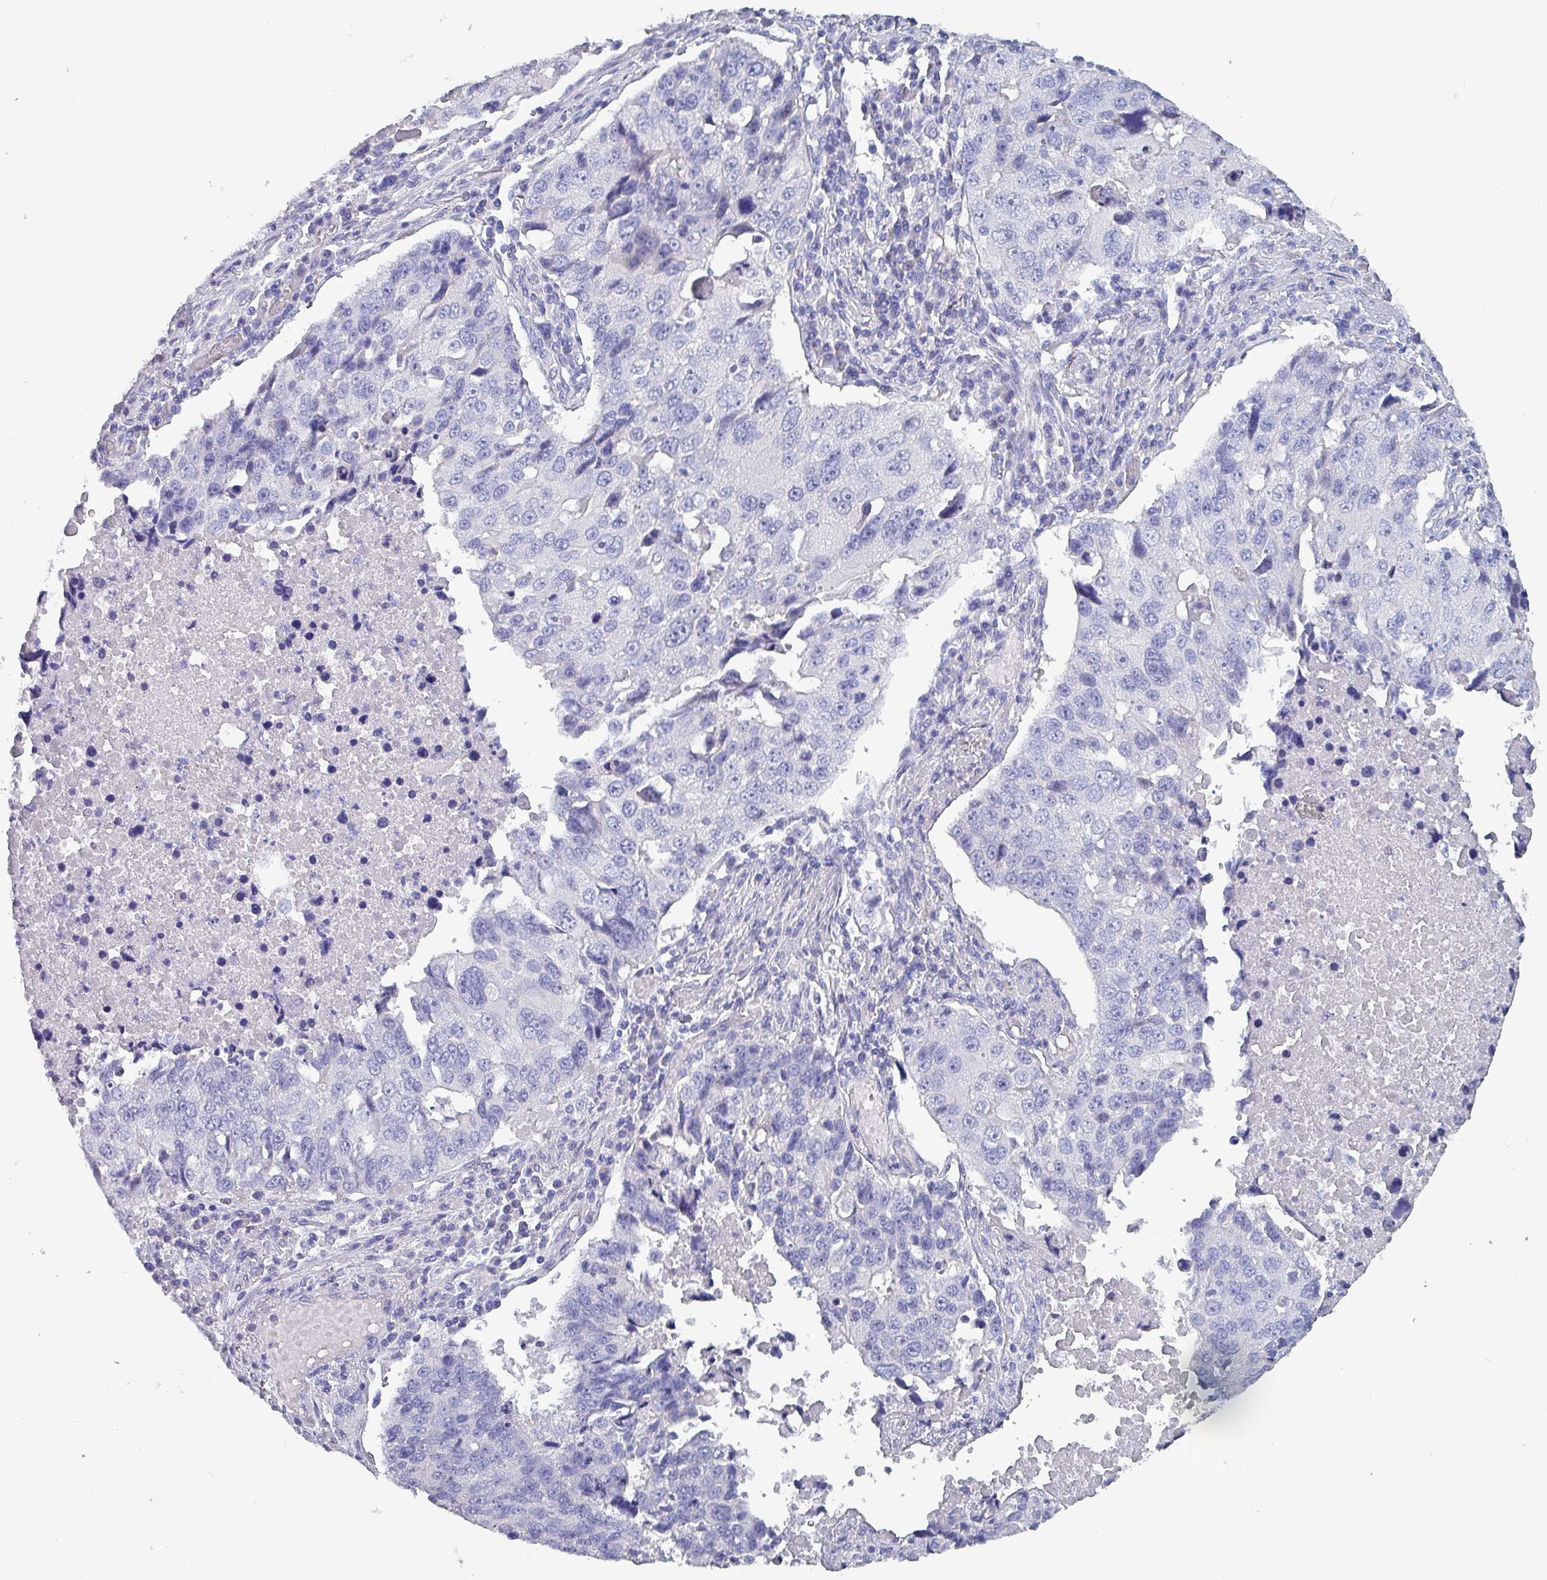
{"staining": {"intensity": "negative", "quantity": "none", "location": "none"}, "tissue": "lung cancer", "cell_type": "Tumor cells", "image_type": "cancer", "snomed": [{"axis": "morphology", "description": "Squamous cell carcinoma, NOS"}, {"axis": "topography", "description": "Lung"}], "caption": "High magnification brightfield microscopy of lung squamous cell carcinoma stained with DAB (brown) and counterstained with hematoxylin (blue): tumor cells show no significant positivity.", "gene": "INS-IGF2", "patient": {"sex": "female", "age": 66}}